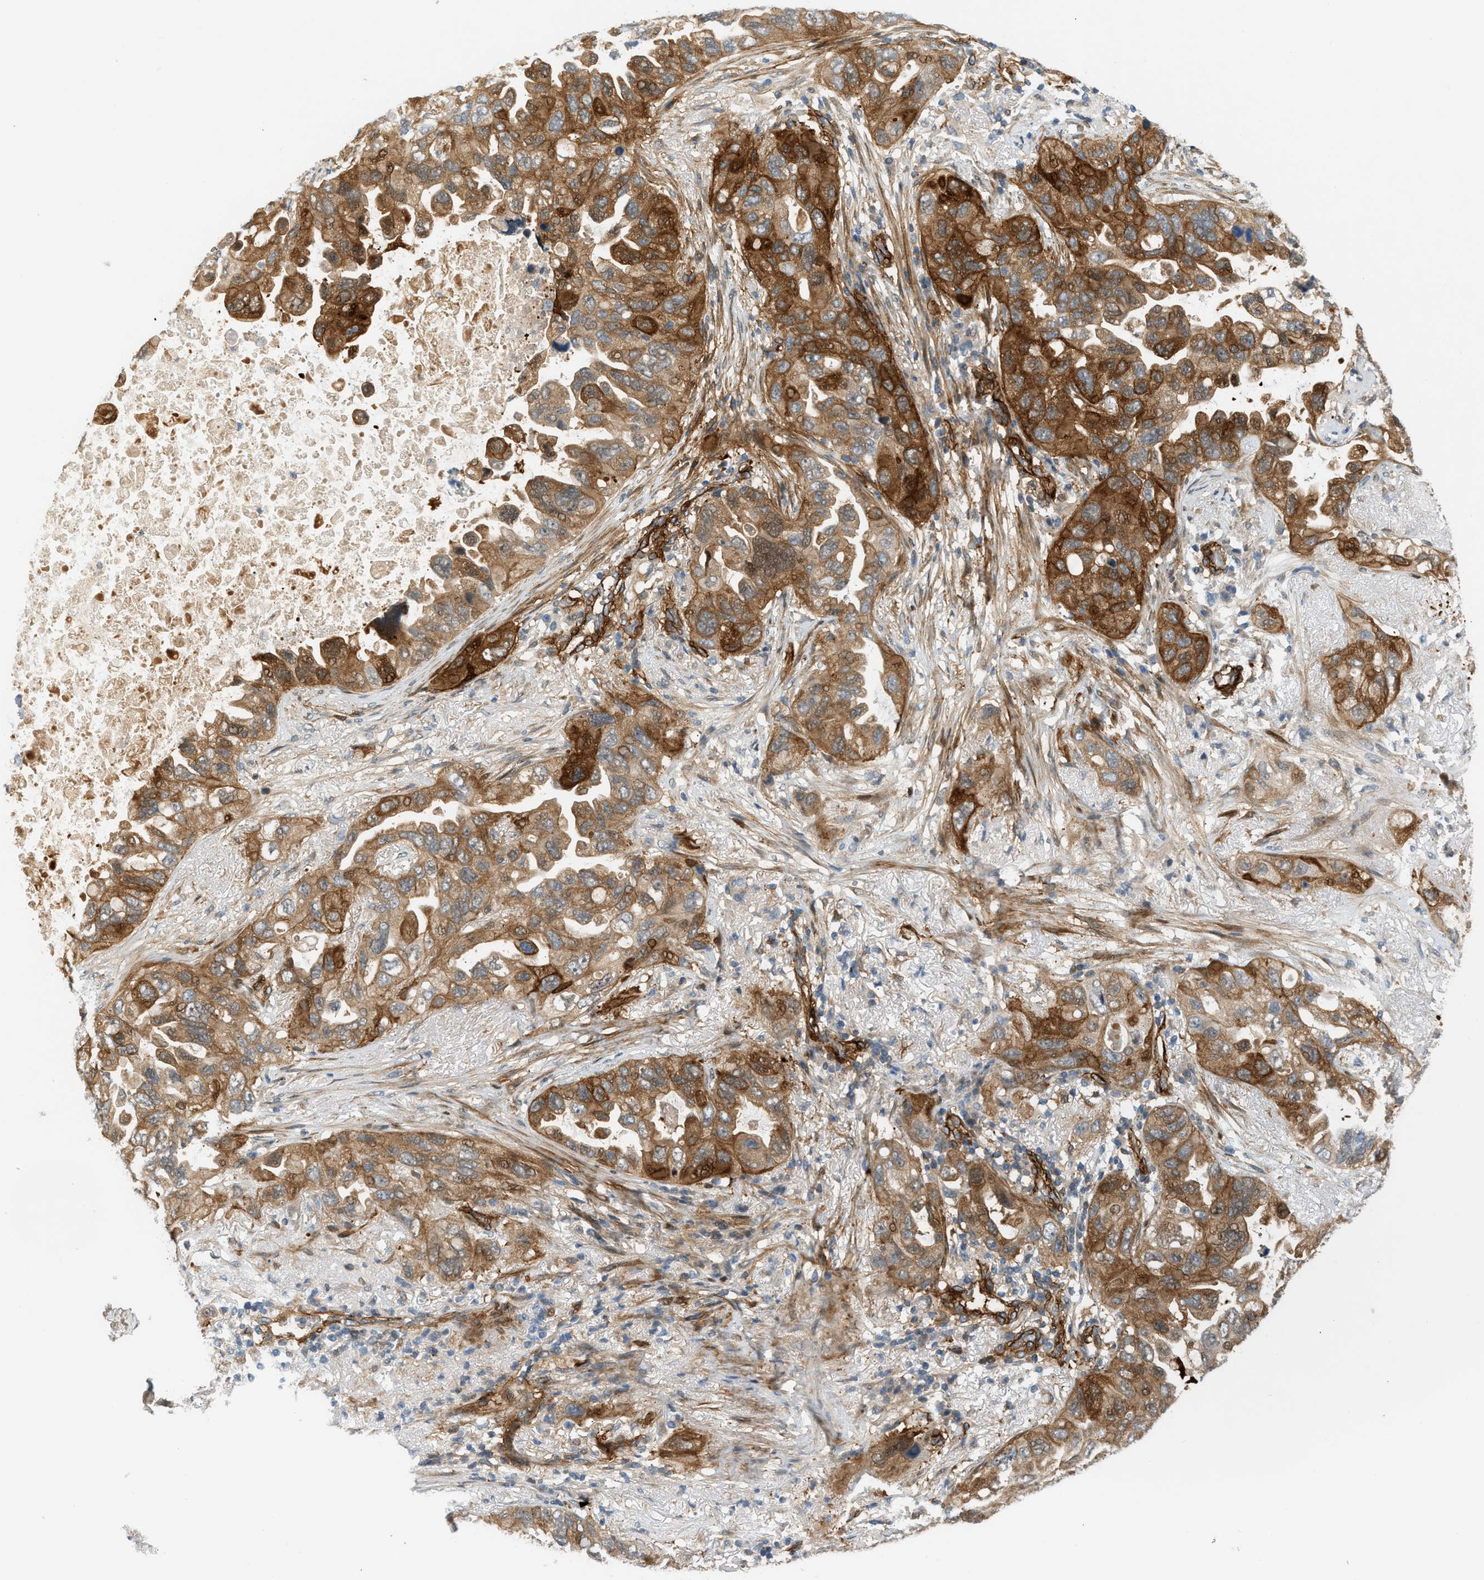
{"staining": {"intensity": "moderate", "quantity": ">75%", "location": "cytoplasmic/membranous"}, "tissue": "lung cancer", "cell_type": "Tumor cells", "image_type": "cancer", "snomed": [{"axis": "morphology", "description": "Squamous cell carcinoma, NOS"}, {"axis": "topography", "description": "Lung"}], "caption": "Immunohistochemistry (DAB) staining of human lung cancer (squamous cell carcinoma) reveals moderate cytoplasmic/membranous protein expression in about >75% of tumor cells. The protein of interest is shown in brown color, while the nuclei are stained blue.", "gene": "EDNRA", "patient": {"sex": "female", "age": 73}}